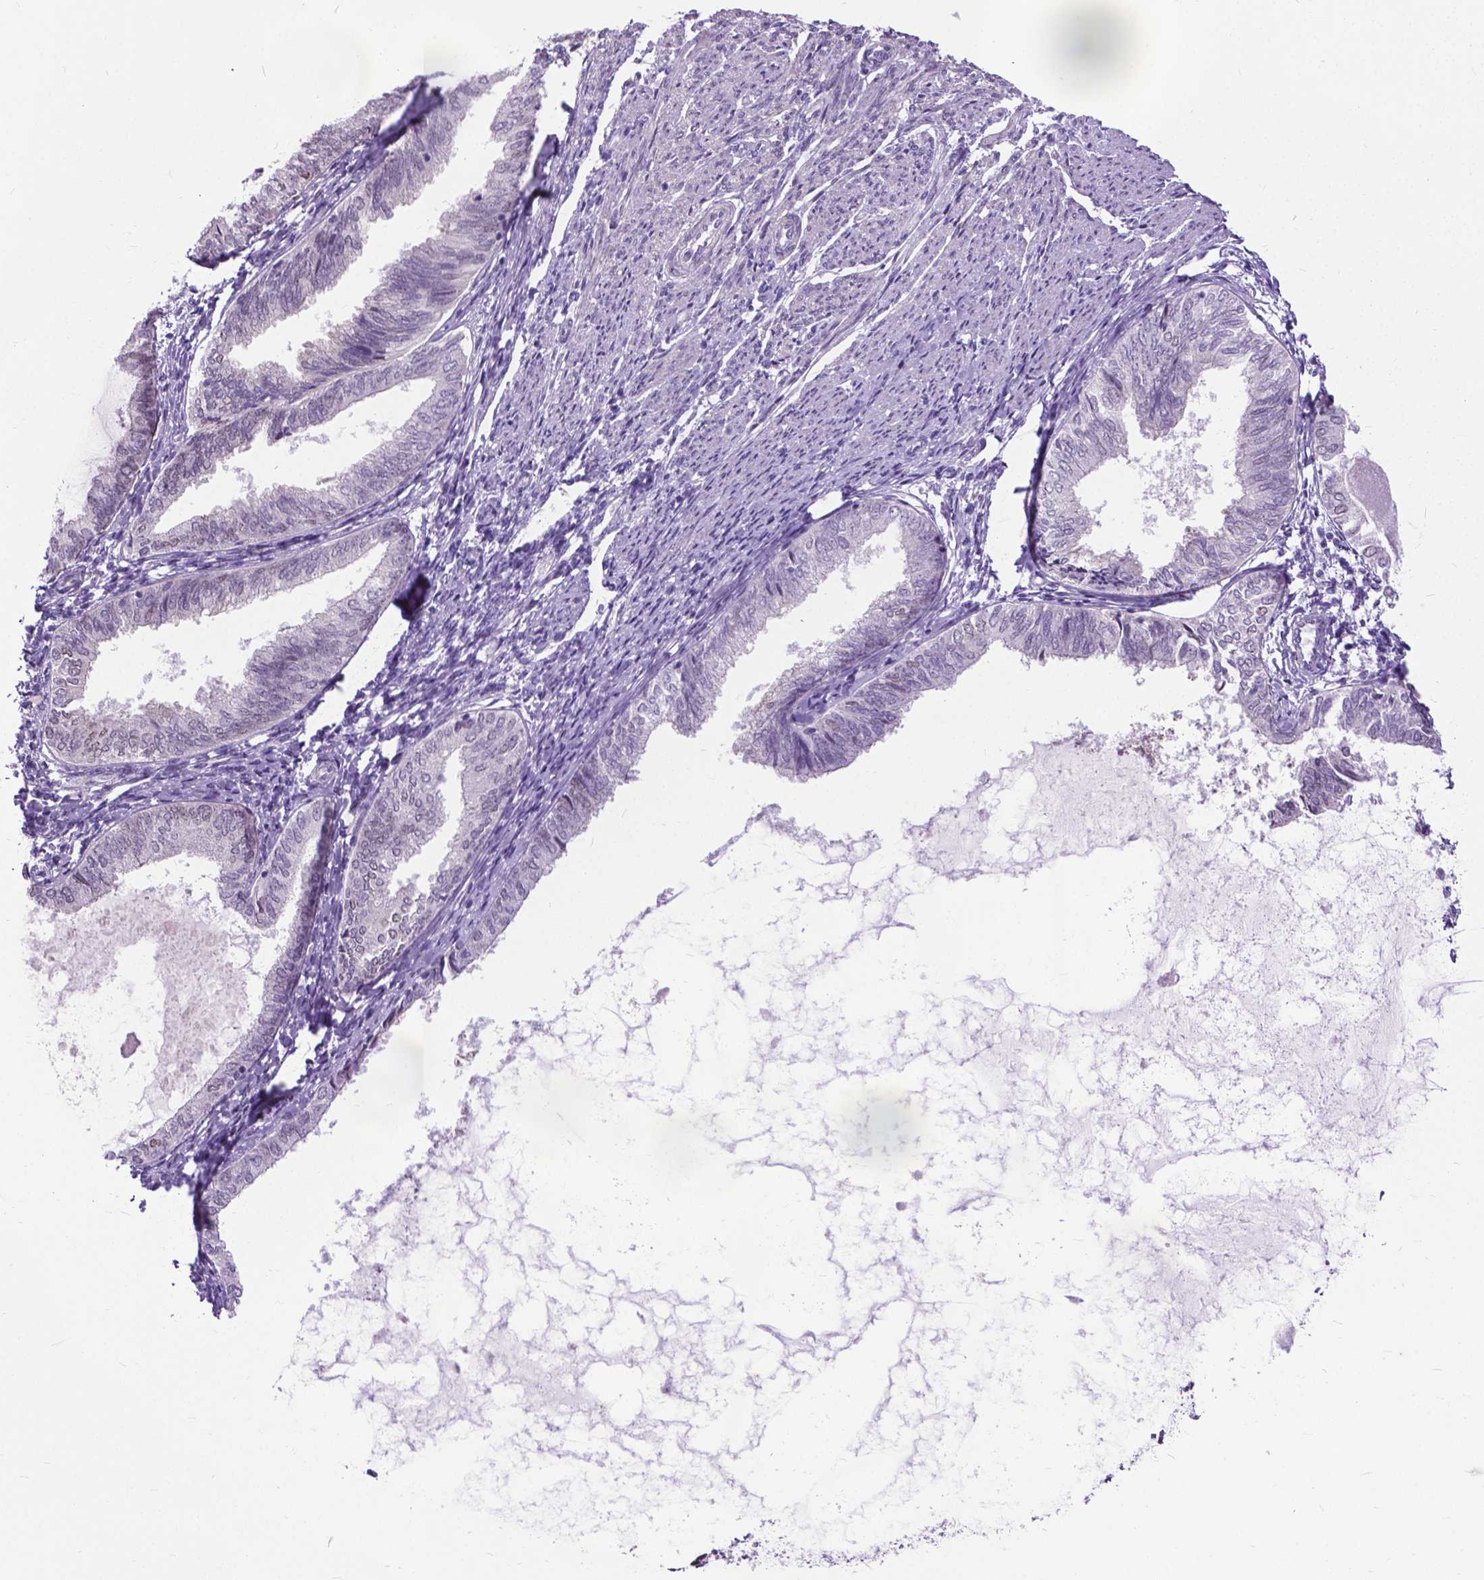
{"staining": {"intensity": "negative", "quantity": "none", "location": "none"}, "tissue": "endometrial cancer", "cell_type": "Tumor cells", "image_type": "cancer", "snomed": [{"axis": "morphology", "description": "Adenocarcinoma, NOS"}, {"axis": "topography", "description": "Endometrium"}], "caption": "Tumor cells show no significant protein positivity in endometrial cancer.", "gene": "APCDD1L", "patient": {"sex": "female", "age": 68}}